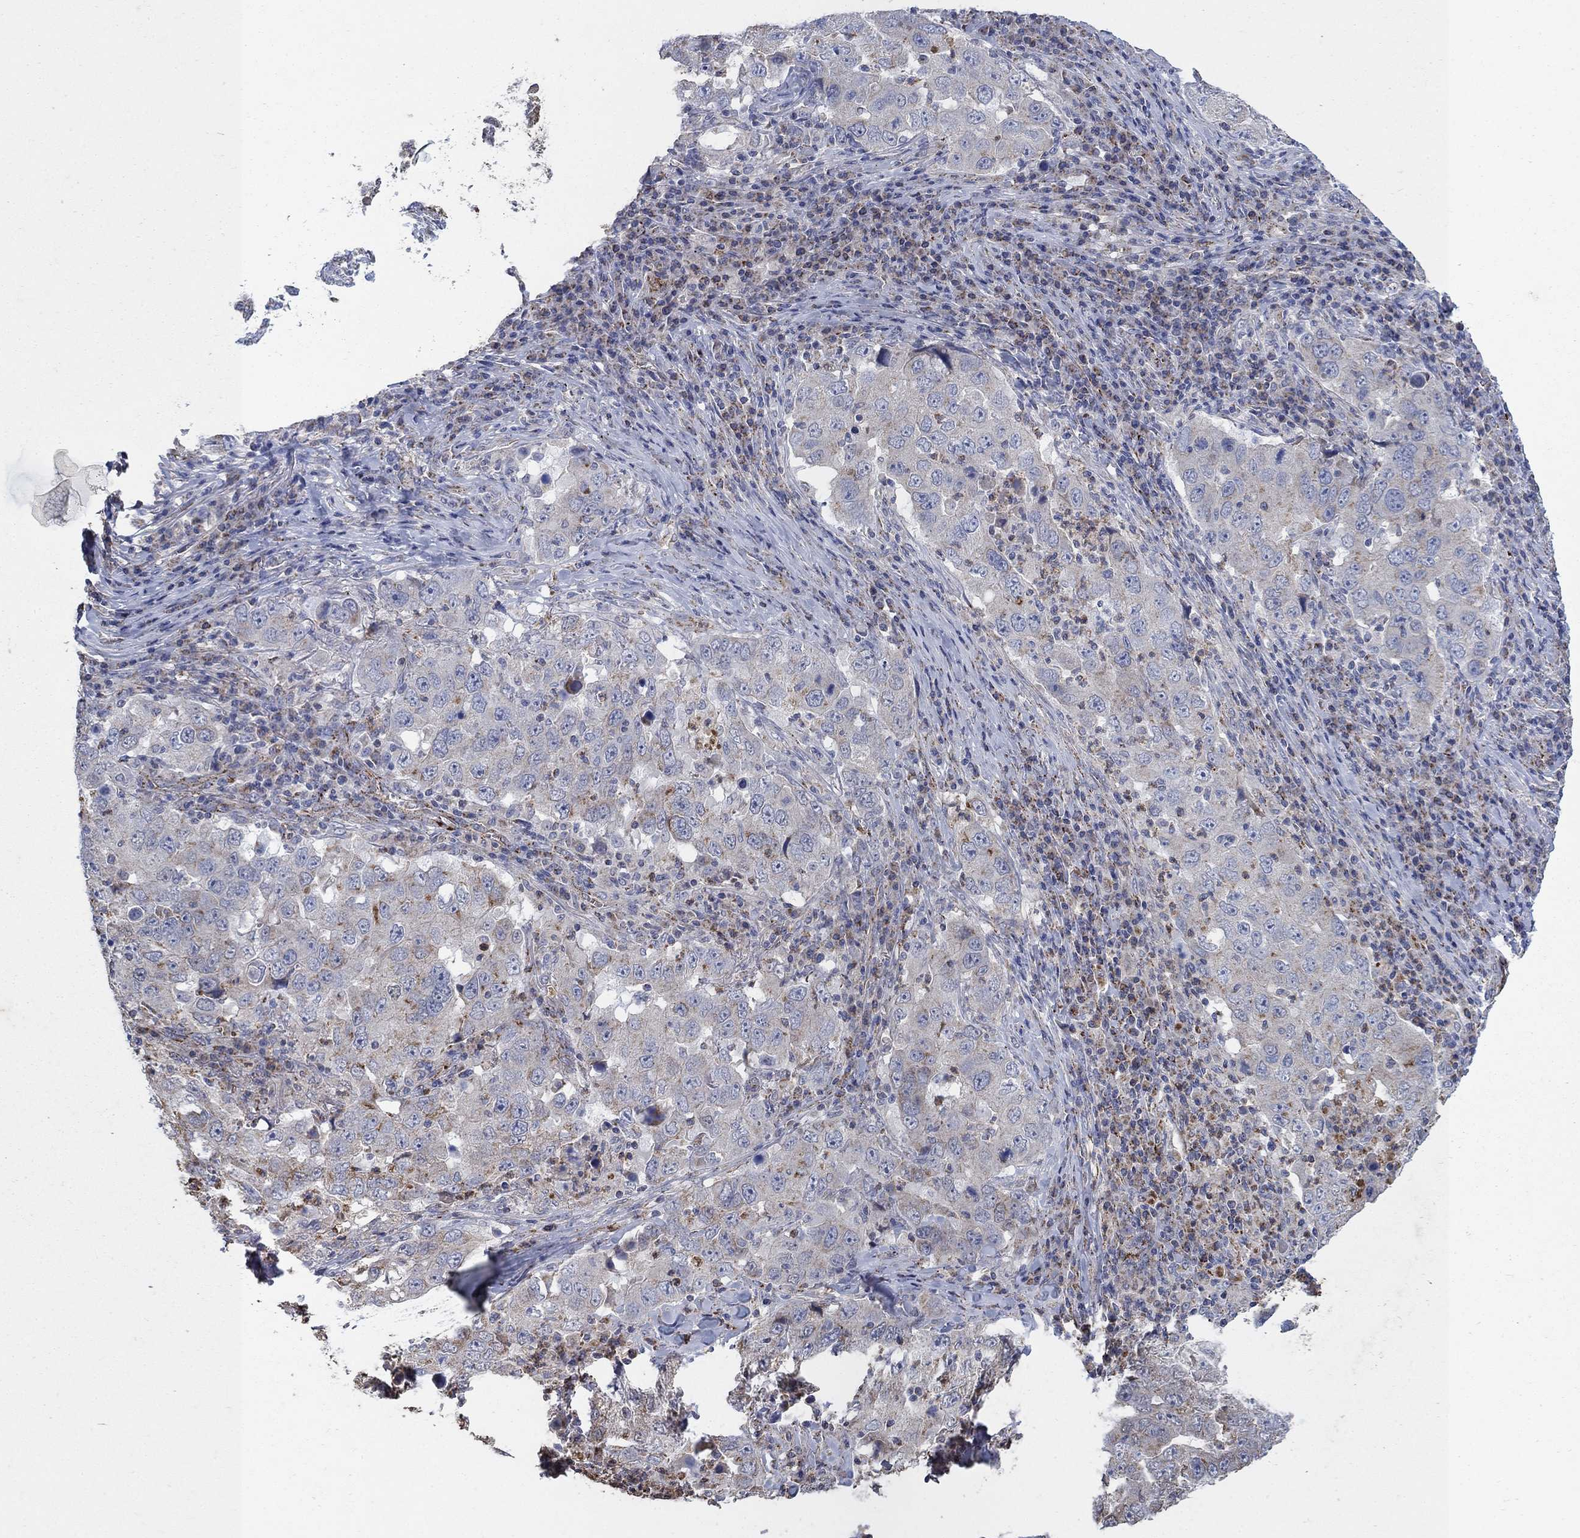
{"staining": {"intensity": "weak", "quantity": "25%-75%", "location": "cytoplasmic/membranous"}, "tissue": "lung cancer", "cell_type": "Tumor cells", "image_type": "cancer", "snomed": [{"axis": "morphology", "description": "Adenocarcinoma, NOS"}, {"axis": "topography", "description": "Lung"}], "caption": "Tumor cells reveal low levels of weak cytoplasmic/membranous positivity in approximately 25%-75% of cells in human lung cancer. (DAB (3,3'-diaminobenzidine) IHC with brightfield microscopy, high magnification).", "gene": "PNPLA2", "patient": {"sex": "male", "age": 73}}